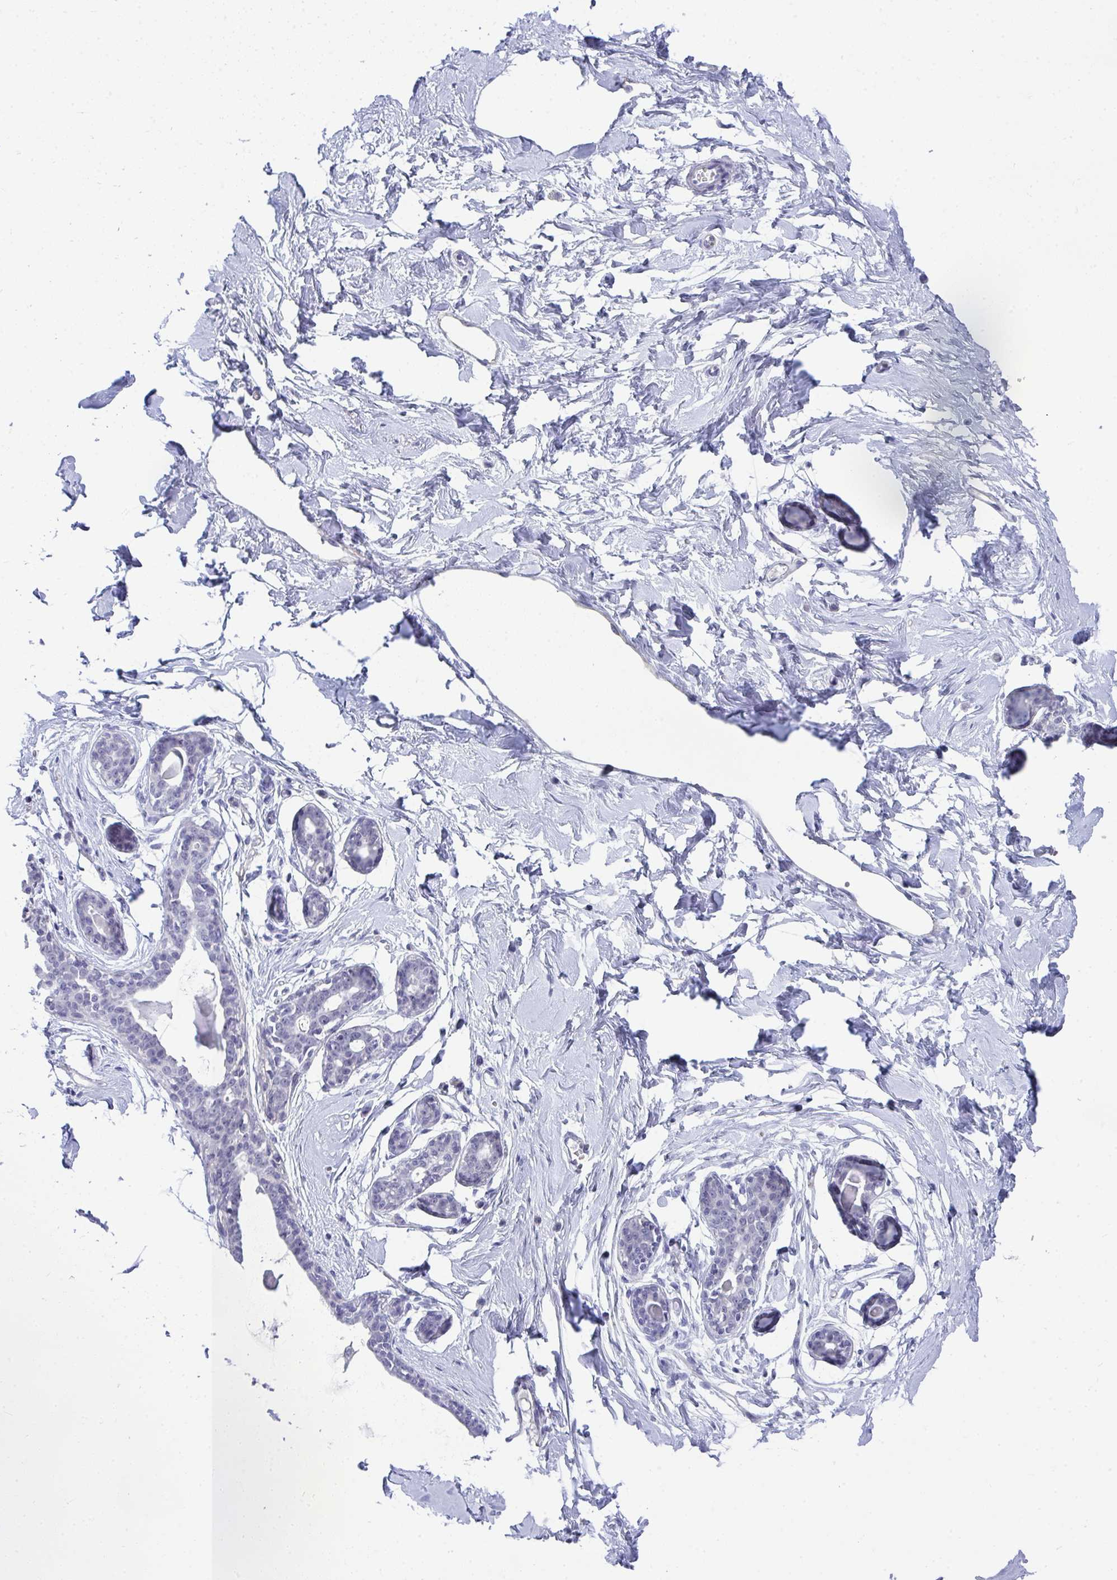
{"staining": {"intensity": "negative", "quantity": "none", "location": "none"}, "tissue": "breast", "cell_type": "Adipocytes", "image_type": "normal", "snomed": [{"axis": "morphology", "description": "Normal tissue, NOS"}, {"axis": "topography", "description": "Breast"}], "caption": "DAB immunohistochemical staining of benign breast displays no significant positivity in adipocytes. (DAB (3,3'-diaminobenzidine) IHC, high magnification).", "gene": "TMEM82", "patient": {"sex": "female", "age": 45}}